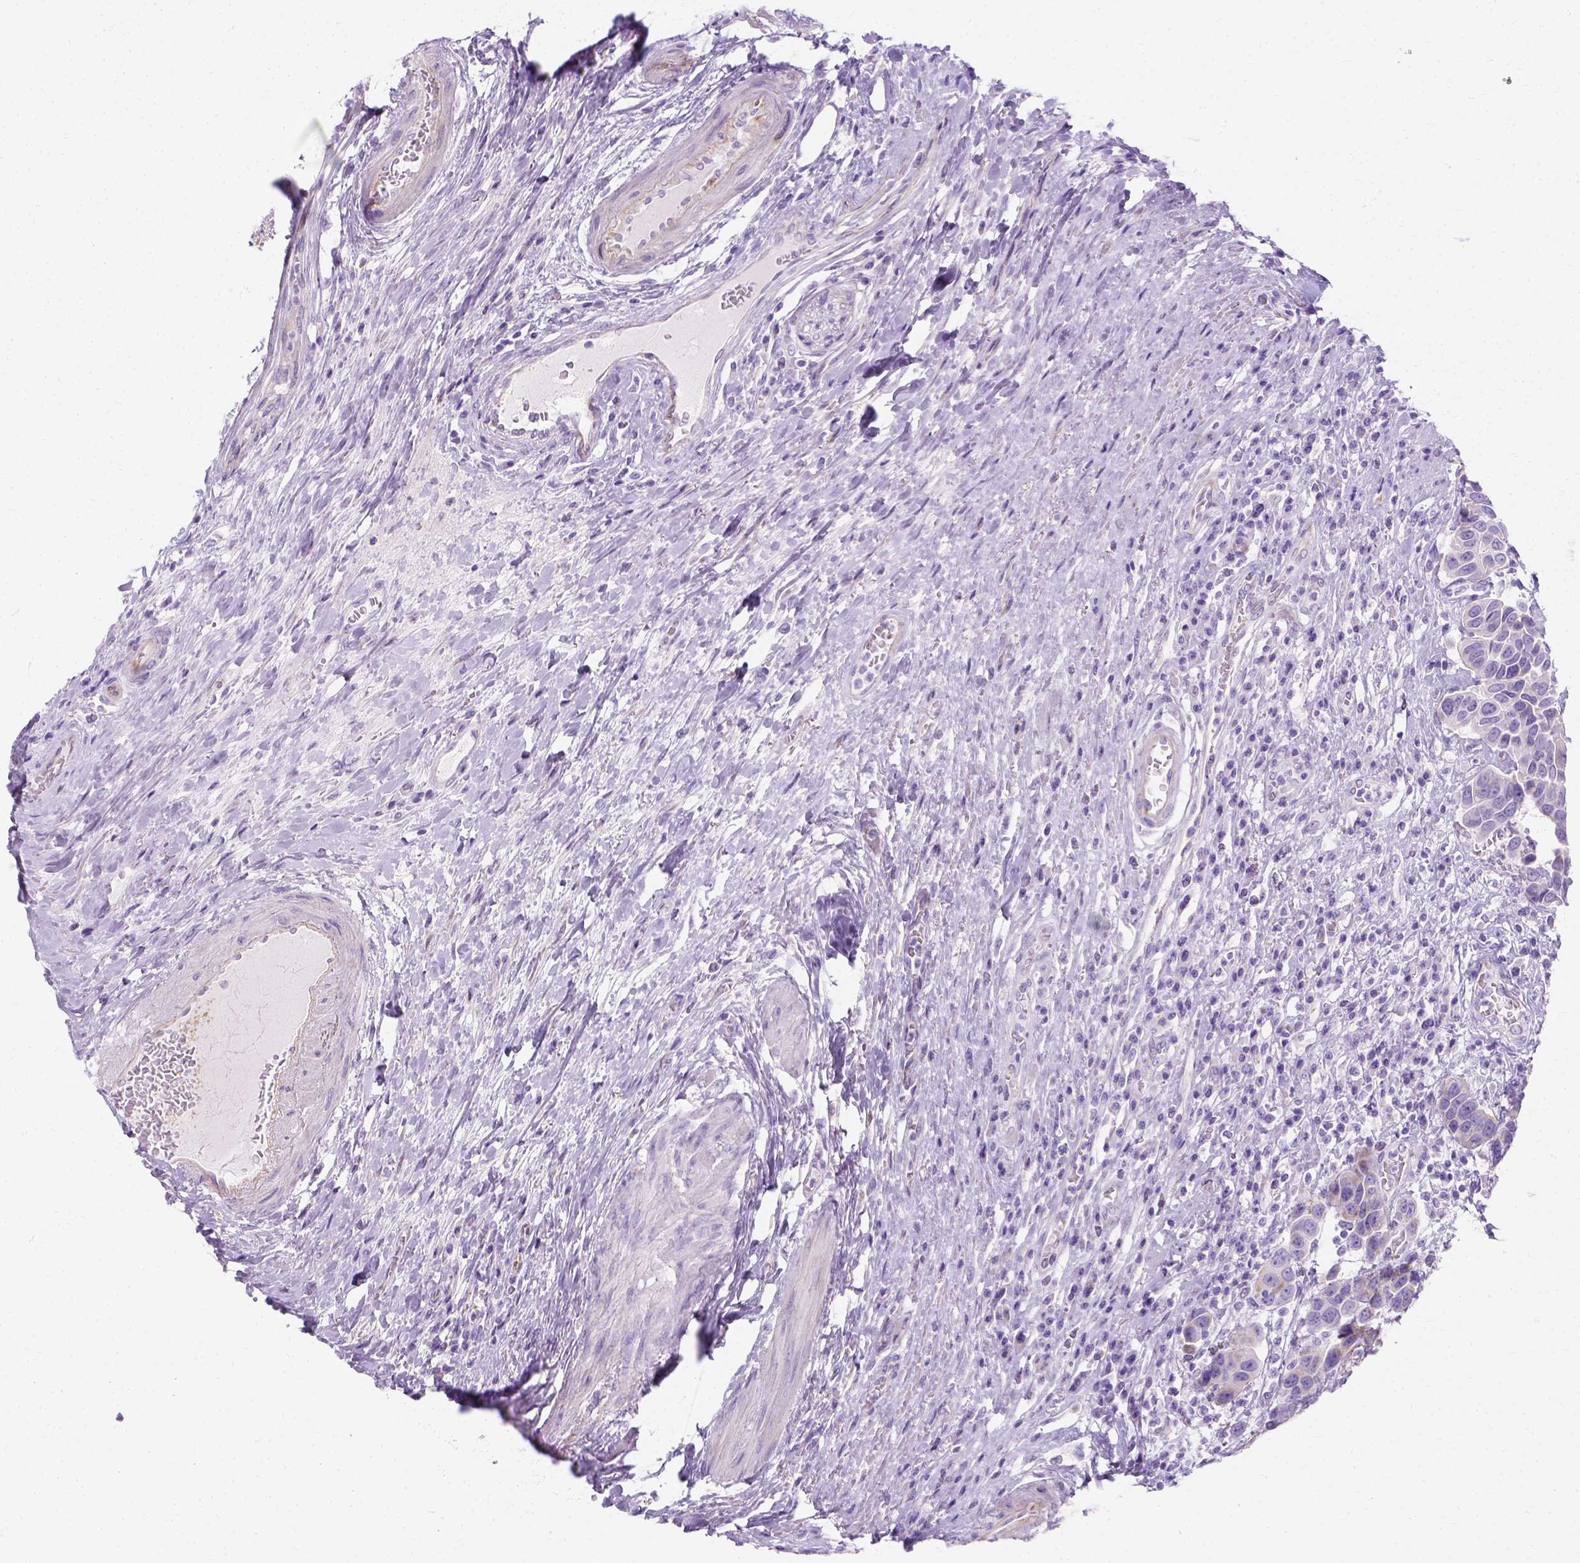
{"staining": {"intensity": "moderate", "quantity": "25%-75%", "location": "cytoplasmic/membranous"}, "tissue": "urothelial cancer", "cell_type": "Tumor cells", "image_type": "cancer", "snomed": [{"axis": "morphology", "description": "Urothelial carcinoma, High grade"}, {"axis": "topography", "description": "Urinary bladder"}], "caption": "Urothelial cancer tissue displays moderate cytoplasmic/membranous expression in approximately 25%-75% of tumor cells", "gene": "MYH15", "patient": {"sex": "female", "age": 70}}